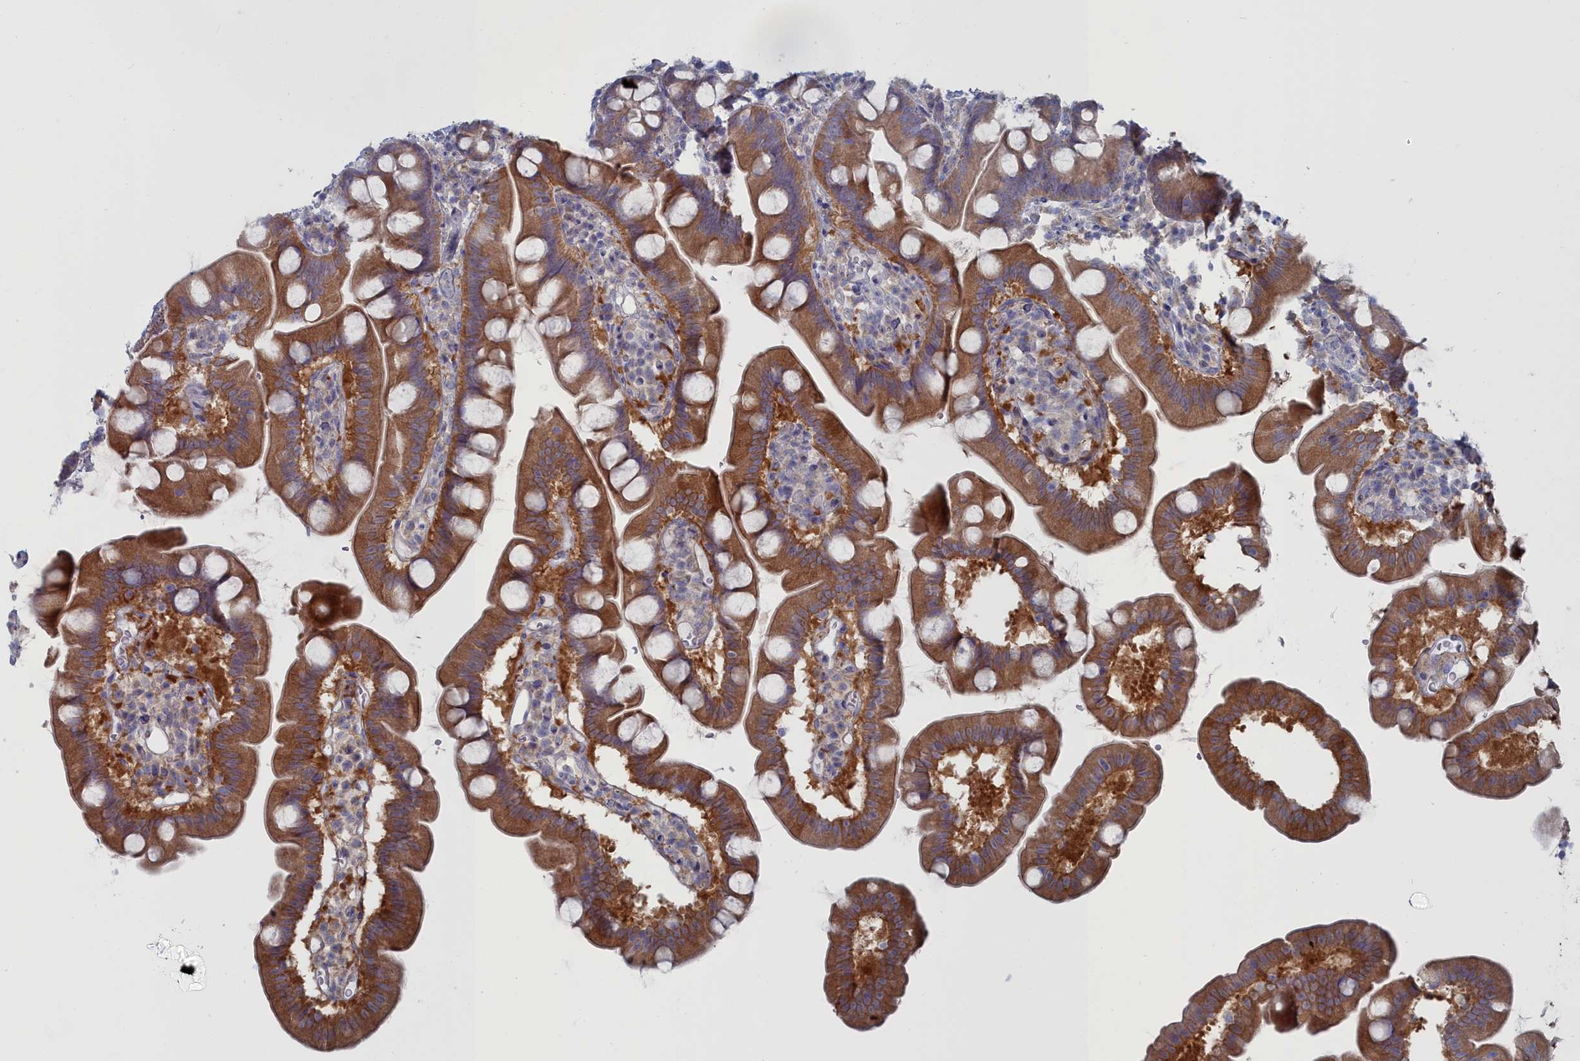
{"staining": {"intensity": "moderate", "quantity": ">75%", "location": "cytoplasmic/membranous"}, "tissue": "small intestine", "cell_type": "Glandular cells", "image_type": "normal", "snomed": [{"axis": "morphology", "description": "Normal tissue, NOS"}, {"axis": "topography", "description": "Small intestine"}], "caption": "IHC of benign human small intestine reveals medium levels of moderate cytoplasmic/membranous staining in about >75% of glandular cells. Immunohistochemistry (ihc) stains the protein in brown and the nuclei are stained blue.", "gene": "CCDC149", "patient": {"sex": "female", "age": 68}}